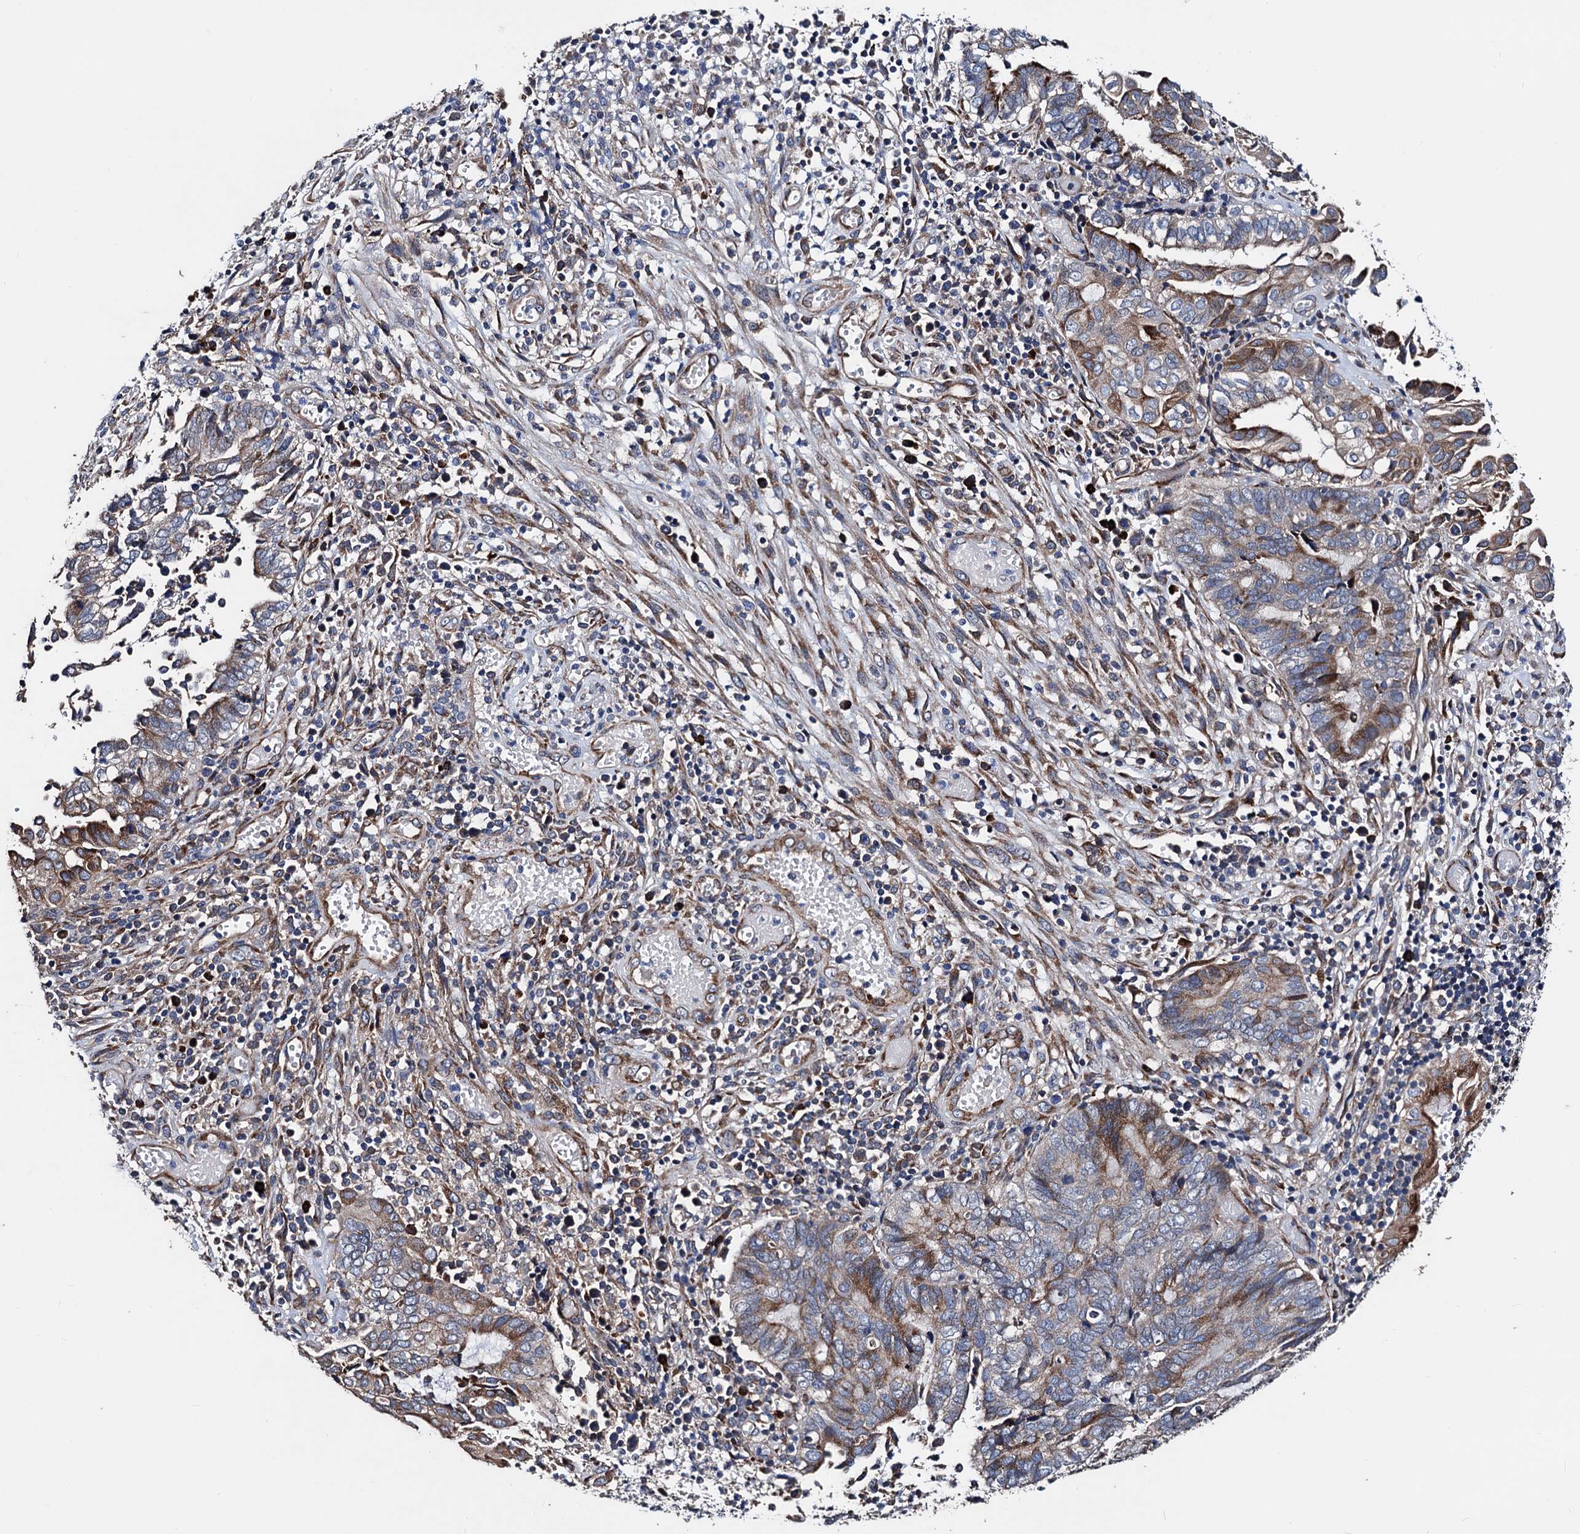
{"staining": {"intensity": "moderate", "quantity": "25%-75%", "location": "cytoplasmic/membranous"}, "tissue": "endometrial cancer", "cell_type": "Tumor cells", "image_type": "cancer", "snomed": [{"axis": "morphology", "description": "Adenocarcinoma, NOS"}, {"axis": "topography", "description": "Uterus"}, {"axis": "topography", "description": "Endometrium"}], "caption": "Adenocarcinoma (endometrial) stained with IHC demonstrates moderate cytoplasmic/membranous expression in about 25%-75% of tumor cells.", "gene": "AKAP11", "patient": {"sex": "female", "age": 70}}